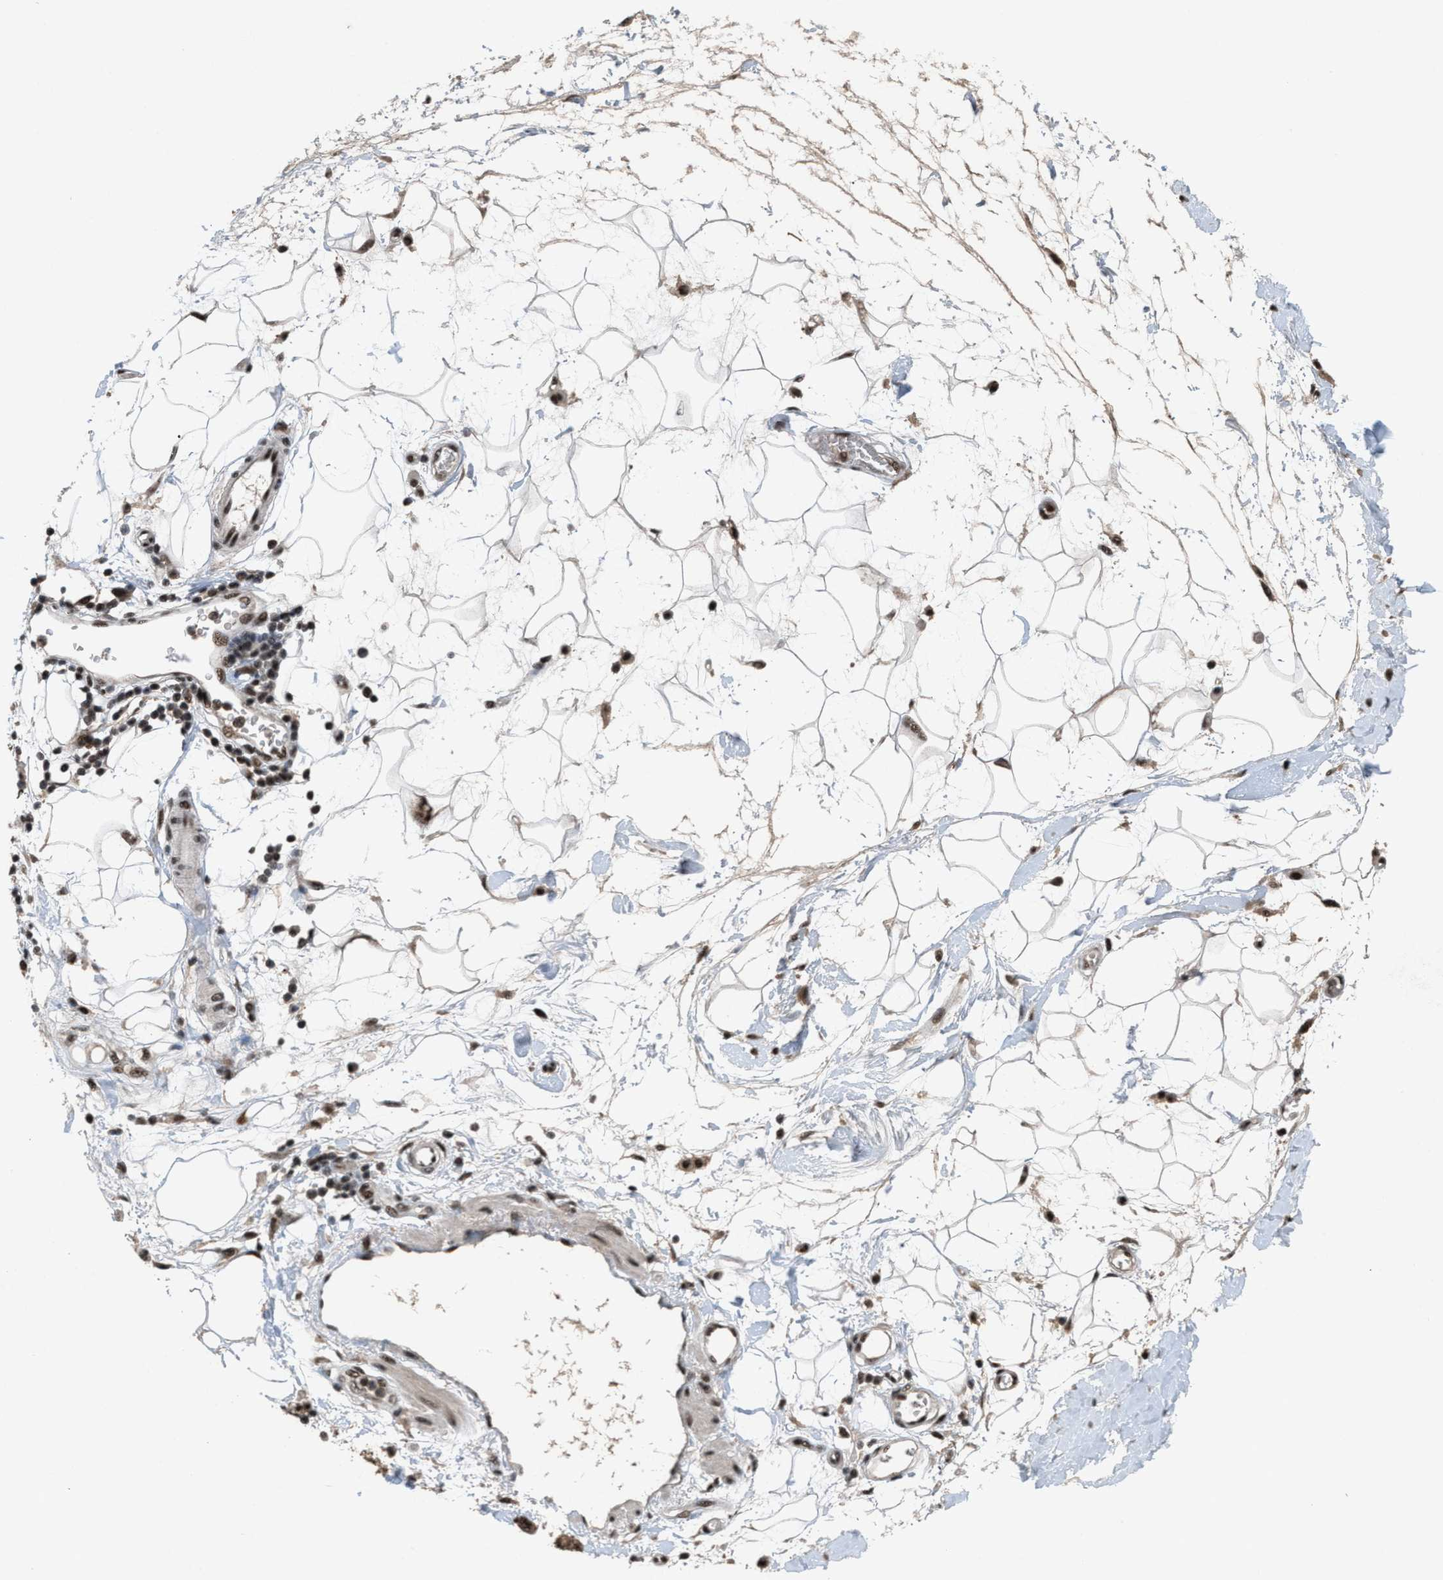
{"staining": {"intensity": "moderate", "quantity": ">75%", "location": "cytoplasmic/membranous,nuclear"}, "tissue": "adipose tissue", "cell_type": "Adipocytes", "image_type": "normal", "snomed": [{"axis": "morphology", "description": "Normal tissue, NOS"}, {"axis": "morphology", "description": "Adenocarcinoma, NOS"}, {"axis": "topography", "description": "Duodenum"}, {"axis": "topography", "description": "Peripheral nerve tissue"}], "caption": "Normal adipose tissue shows moderate cytoplasmic/membranous,nuclear staining in about >75% of adipocytes, visualized by immunohistochemistry.", "gene": "PRPF4", "patient": {"sex": "female", "age": 60}}